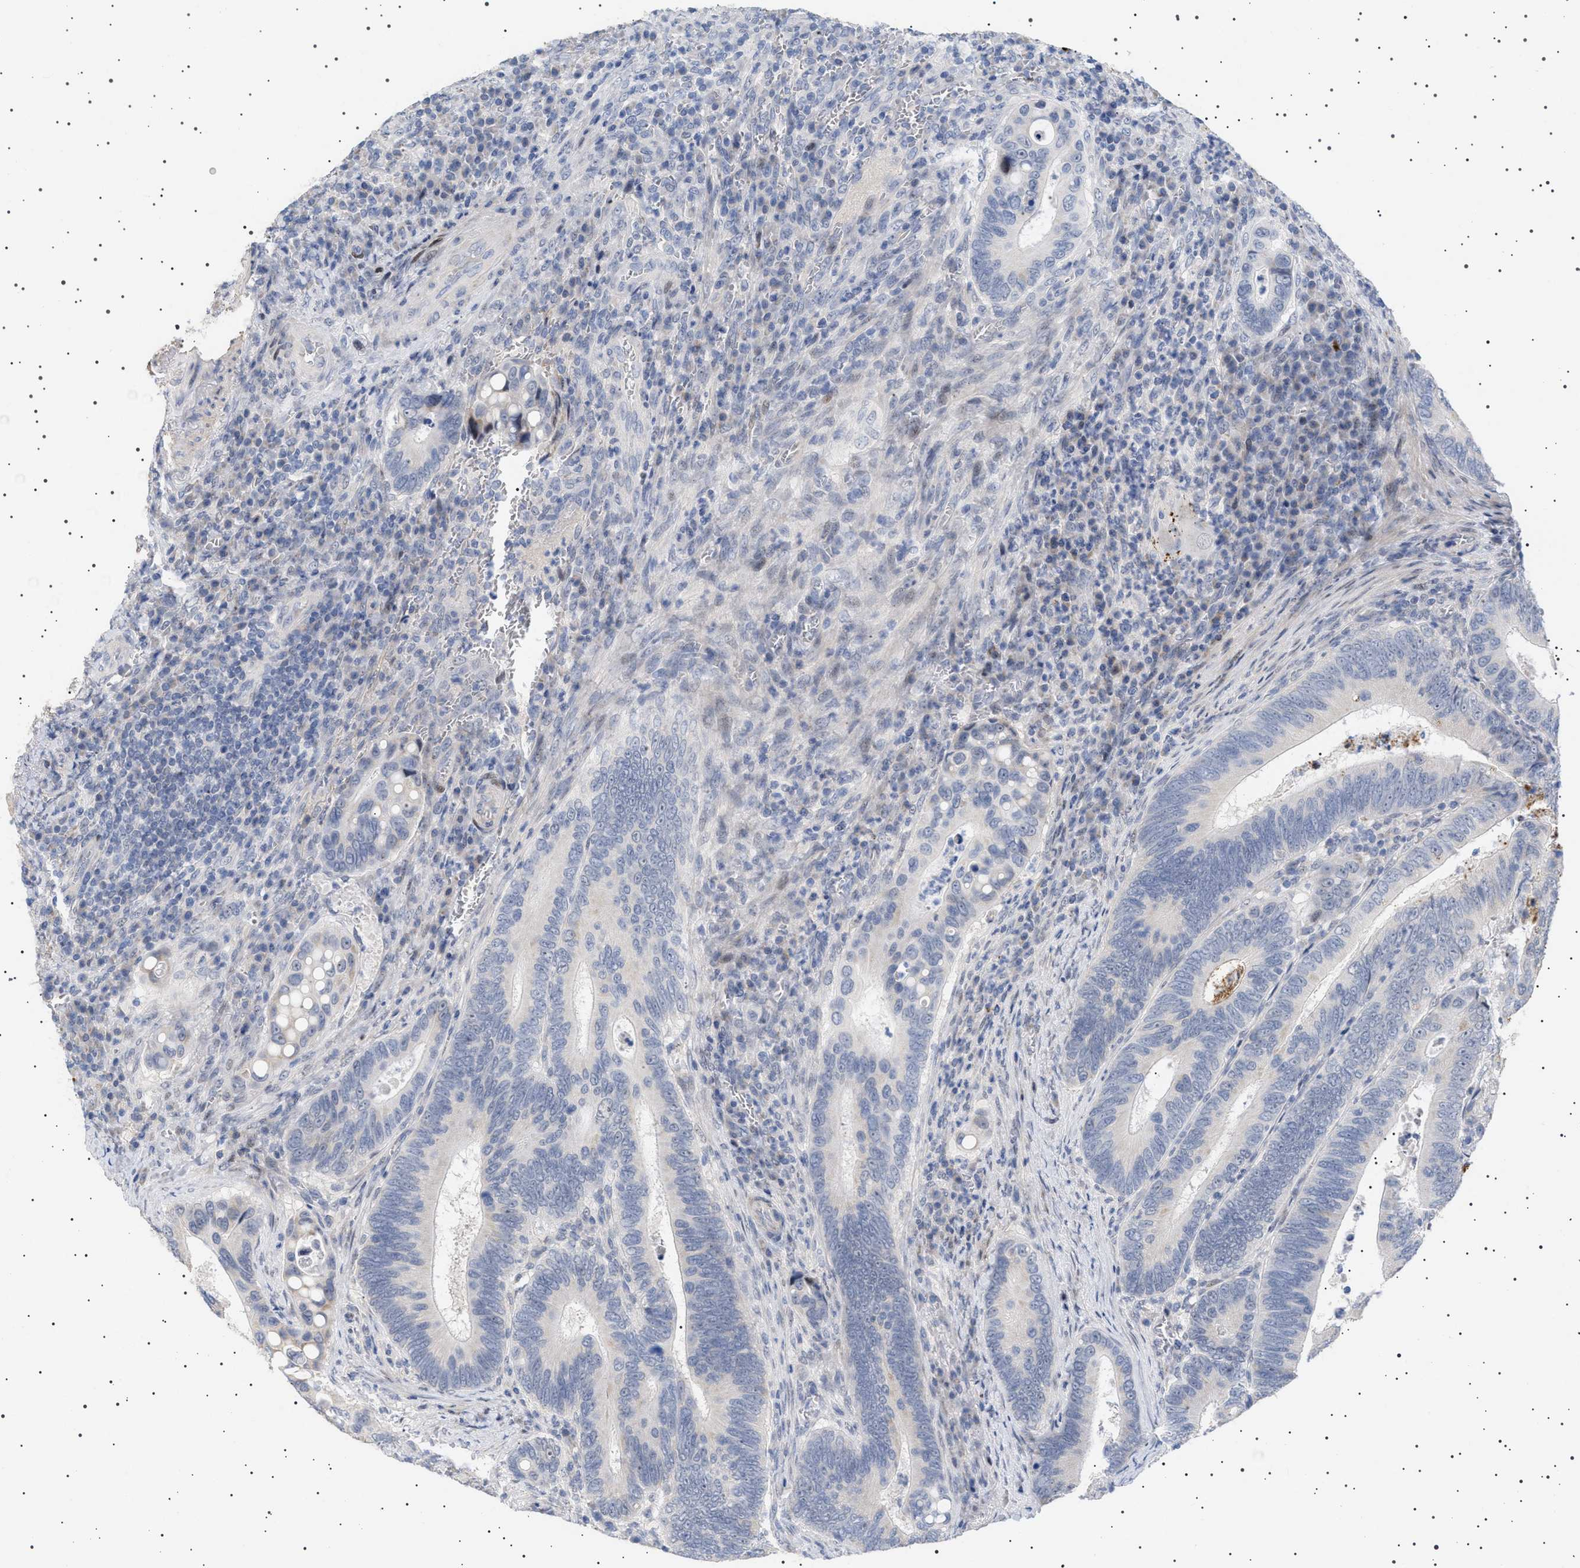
{"staining": {"intensity": "negative", "quantity": "none", "location": "none"}, "tissue": "colorectal cancer", "cell_type": "Tumor cells", "image_type": "cancer", "snomed": [{"axis": "morphology", "description": "Inflammation, NOS"}, {"axis": "morphology", "description": "Adenocarcinoma, NOS"}, {"axis": "topography", "description": "Colon"}], "caption": "Immunohistochemistry micrograph of neoplastic tissue: human adenocarcinoma (colorectal) stained with DAB (3,3'-diaminobenzidine) shows no significant protein staining in tumor cells. Nuclei are stained in blue.", "gene": "HTR1A", "patient": {"sex": "male", "age": 72}}